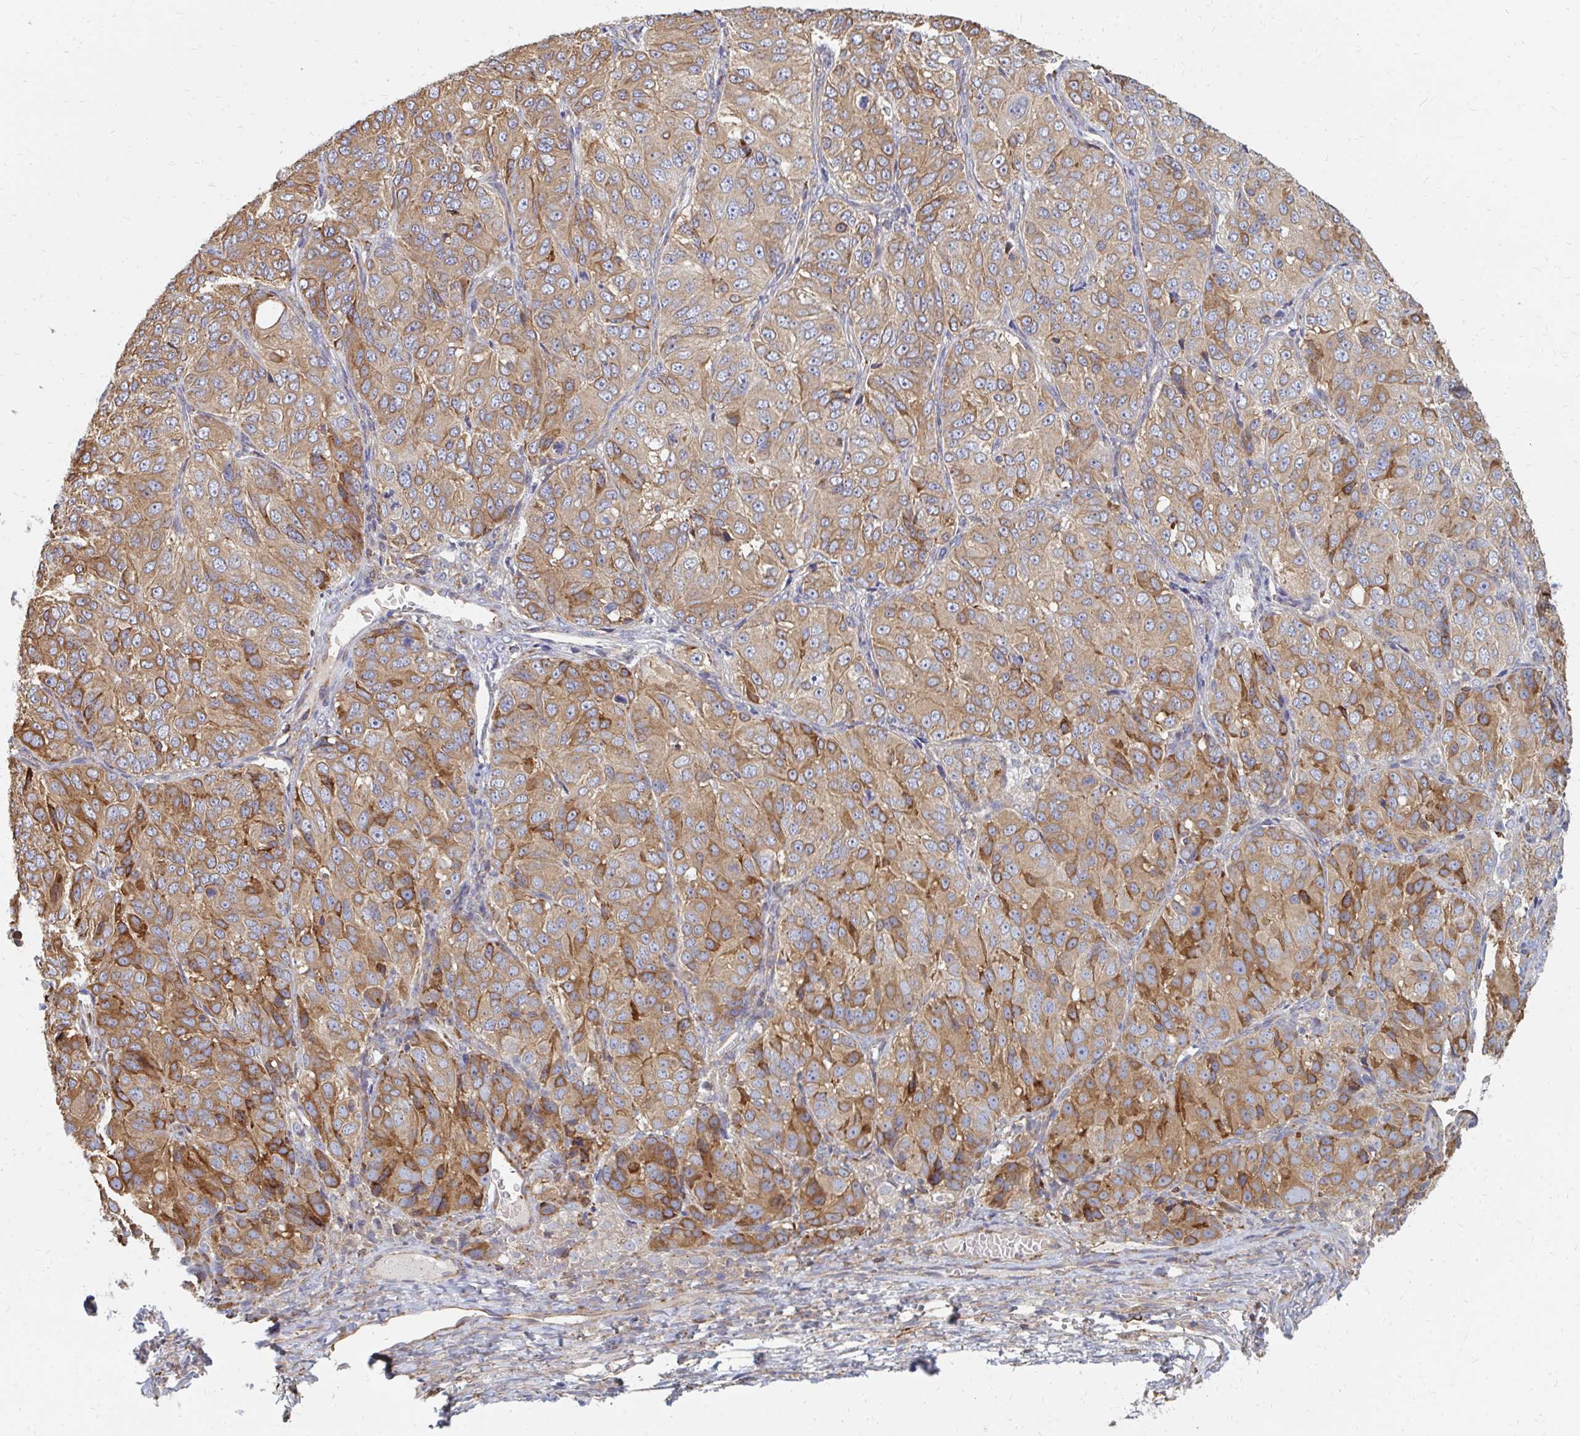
{"staining": {"intensity": "moderate", "quantity": ">75%", "location": "cytoplasmic/membranous"}, "tissue": "ovarian cancer", "cell_type": "Tumor cells", "image_type": "cancer", "snomed": [{"axis": "morphology", "description": "Carcinoma, endometroid"}, {"axis": "topography", "description": "Ovary"}], "caption": "A brown stain labels moderate cytoplasmic/membranous expression of a protein in human ovarian endometroid carcinoma tumor cells. (DAB (3,3'-diaminobenzidine) IHC with brightfield microscopy, high magnification).", "gene": "PPP1R13L", "patient": {"sex": "female", "age": 51}}